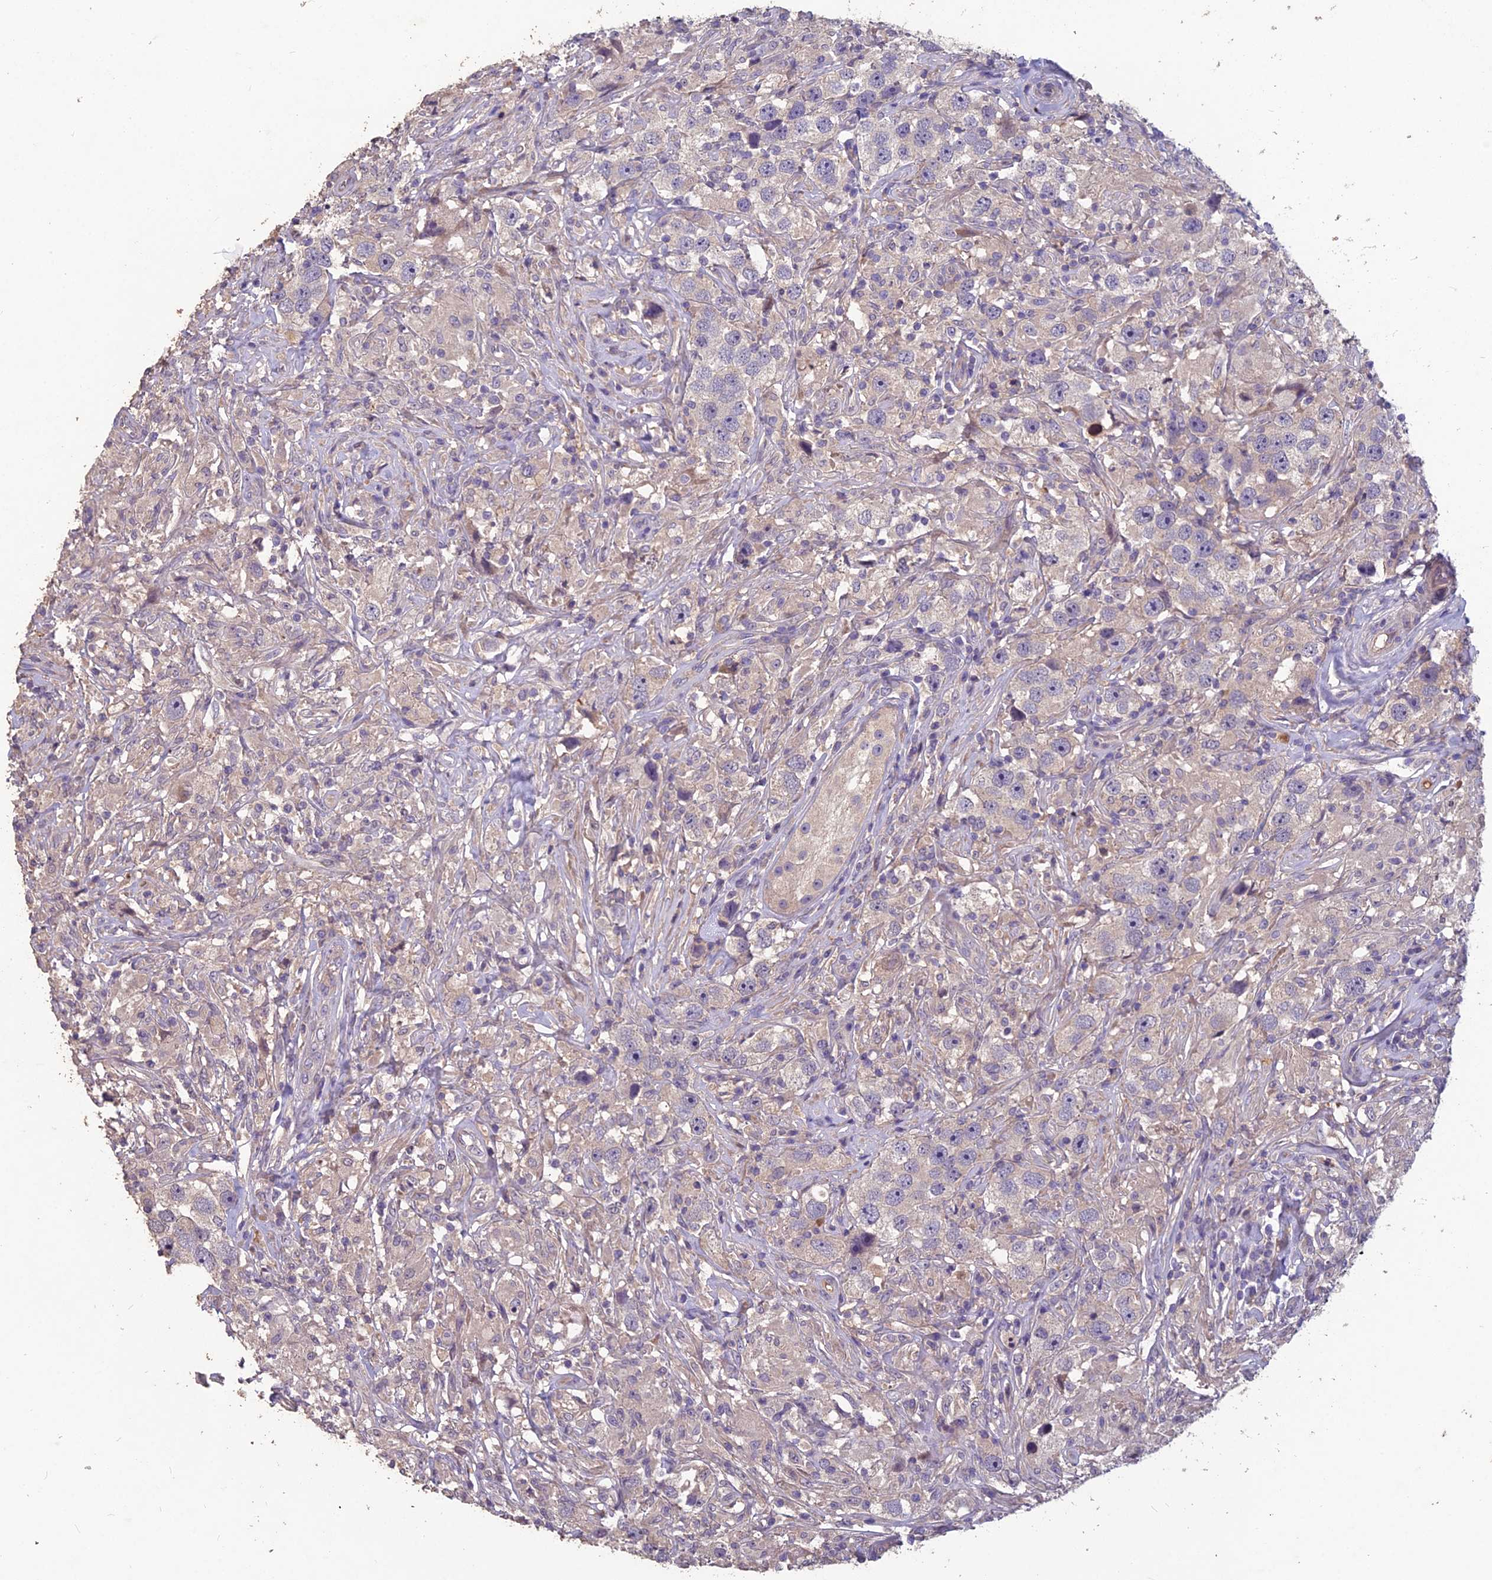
{"staining": {"intensity": "negative", "quantity": "none", "location": "none"}, "tissue": "testis cancer", "cell_type": "Tumor cells", "image_type": "cancer", "snomed": [{"axis": "morphology", "description": "Seminoma, NOS"}, {"axis": "topography", "description": "Testis"}], "caption": "The micrograph demonstrates no staining of tumor cells in testis cancer (seminoma).", "gene": "CEACAM16", "patient": {"sex": "male", "age": 49}}